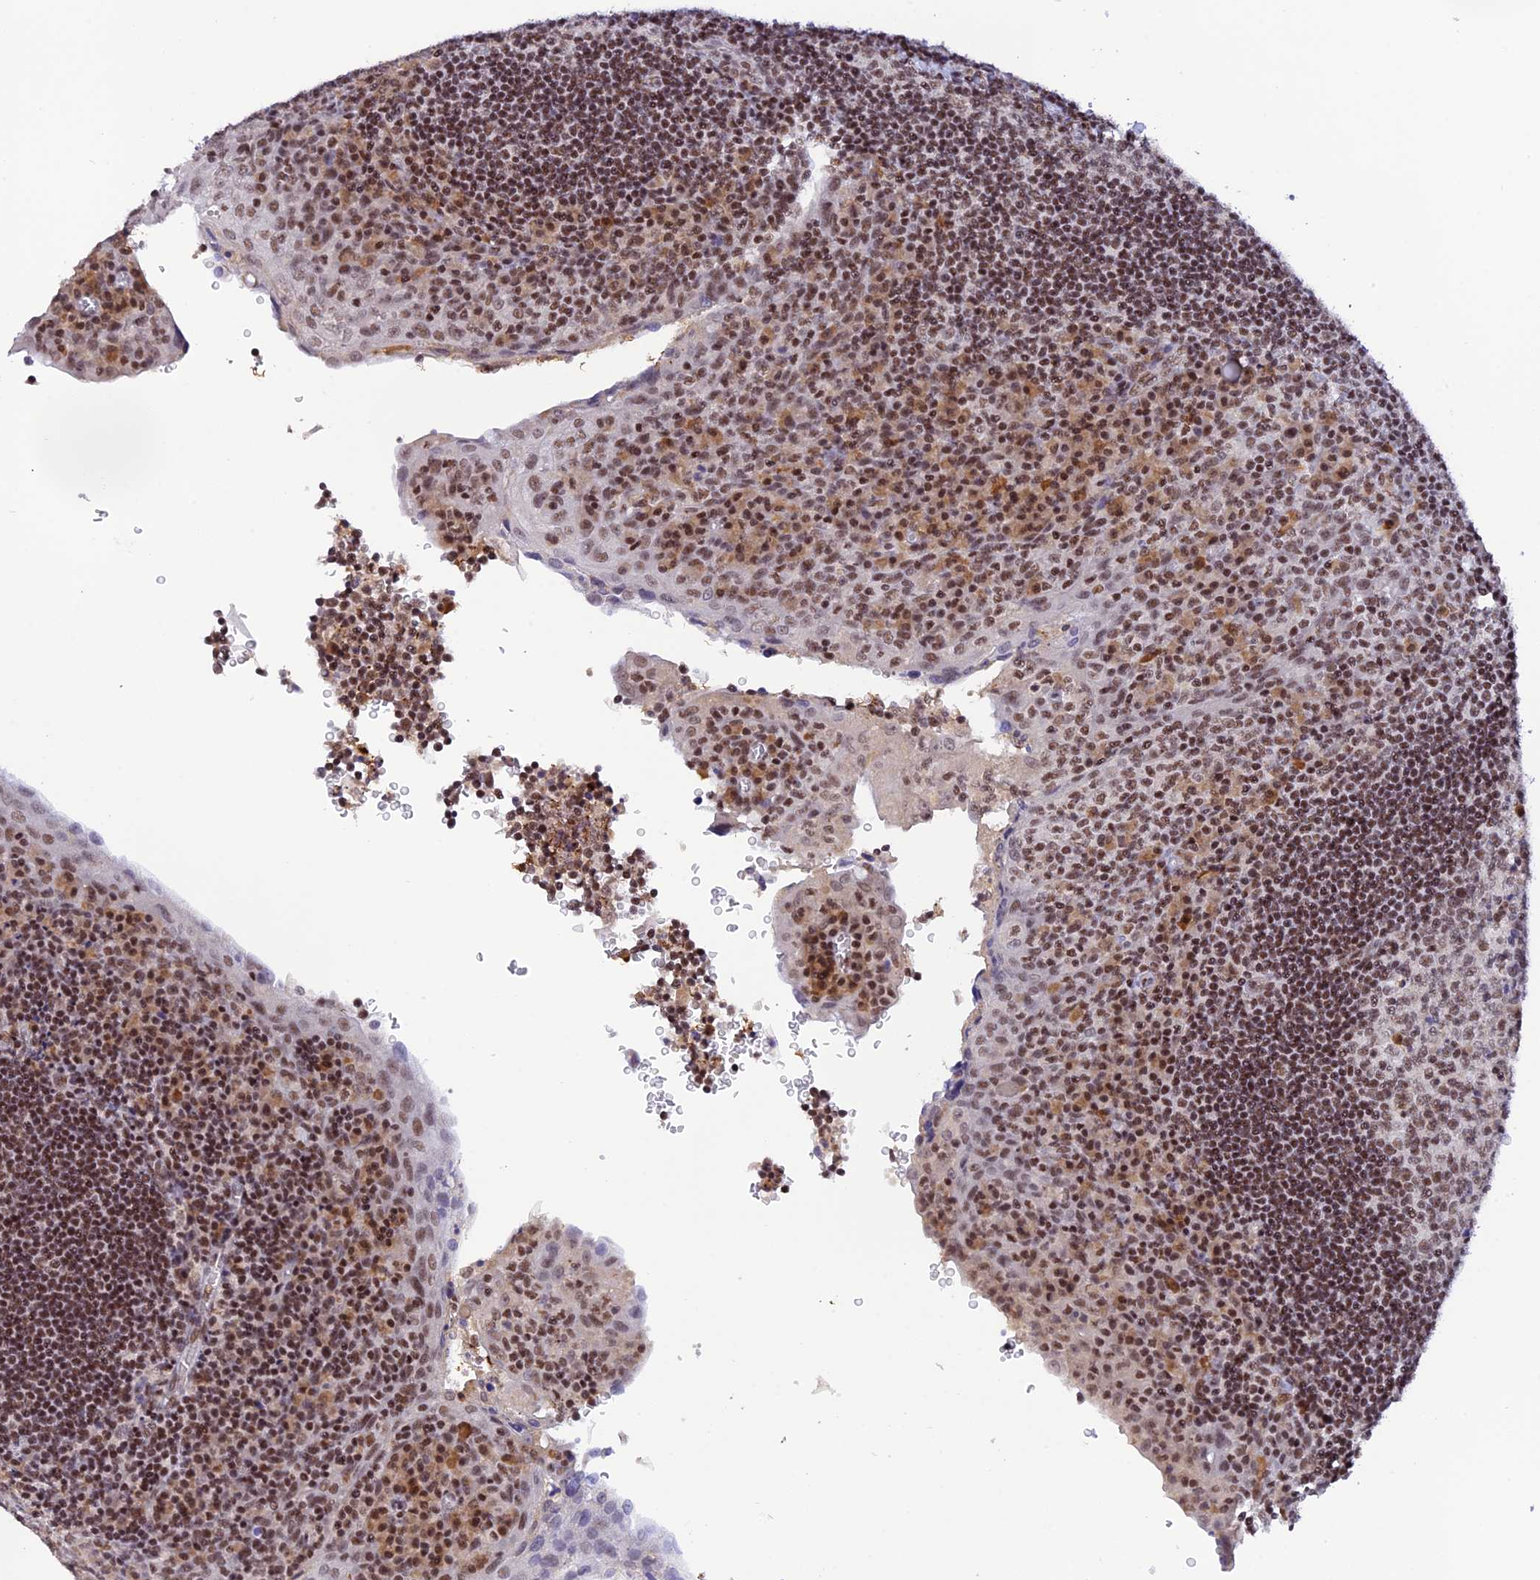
{"staining": {"intensity": "moderate", "quantity": ">75%", "location": "nuclear"}, "tissue": "tonsil", "cell_type": "Germinal center cells", "image_type": "normal", "snomed": [{"axis": "morphology", "description": "Normal tissue, NOS"}, {"axis": "topography", "description": "Tonsil"}], "caption": "DAB (3,3'-diaminobenzidine) immunohistochemical staining of benign tonsil demonstrates moderate nuclear protein expression in approximately >75% of germinal center cells.", "gene": "THAP11", "patient": {"sex": "male", "age": 17}}